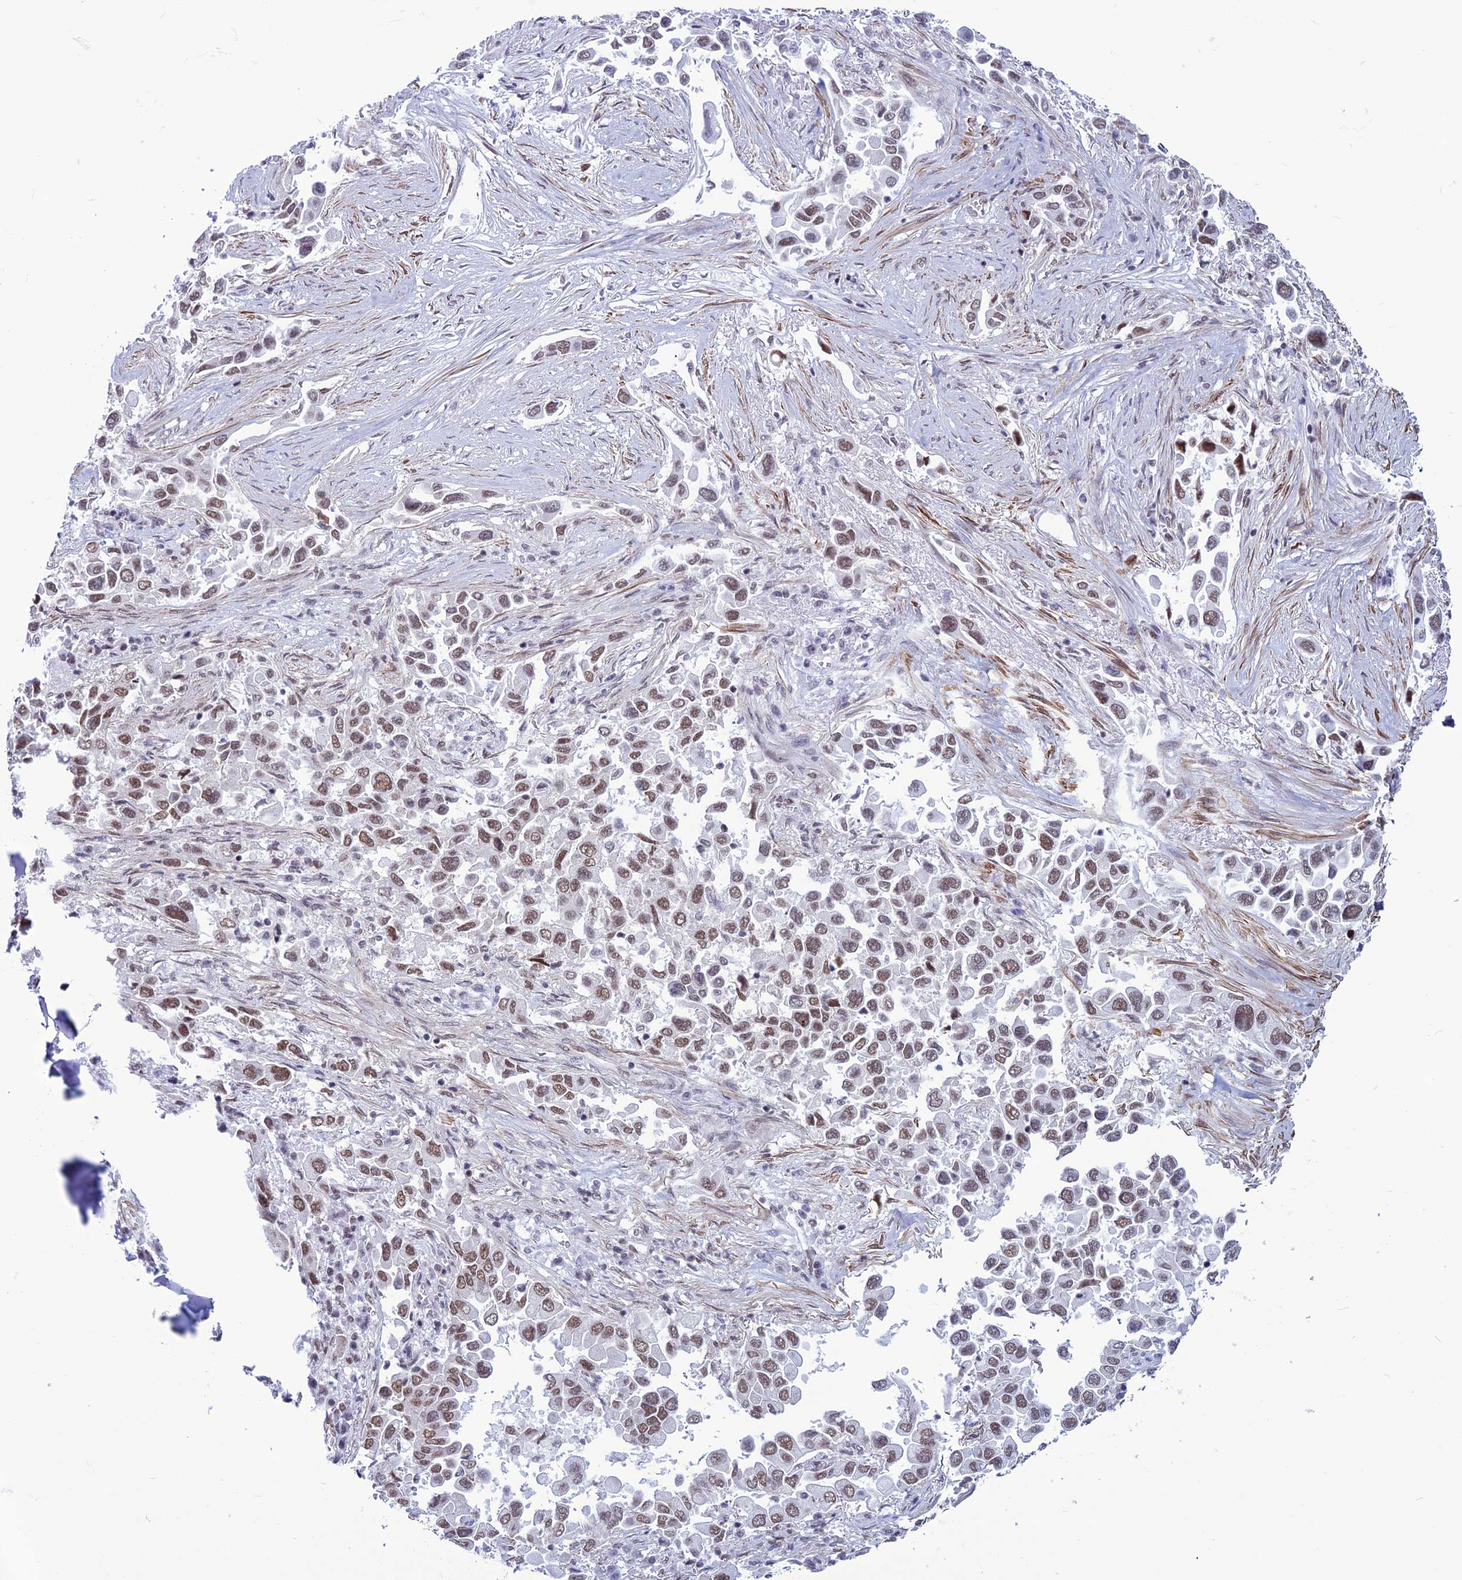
{"staining": {"intensity": "moderate", "quantity": ">75%", "location": "nuclear"}, "tissue": "lung cancer", "cell_type": "Tumor cells", "image_type": "cancer", "snomed": [{"axis": "morphology", "description": "Adenocarcinoma, NOS"}, {"axis": "topography", "description": "Lung"}], "caption": "IHC image of adenocarcinoma (lung) stained for a protein (brown), which reveals medium levels of moderate nuclear staining in approximately >75% of tumor cells.", "gene": "U2AF1", "patient": {"sex": "female", "age": 76}}